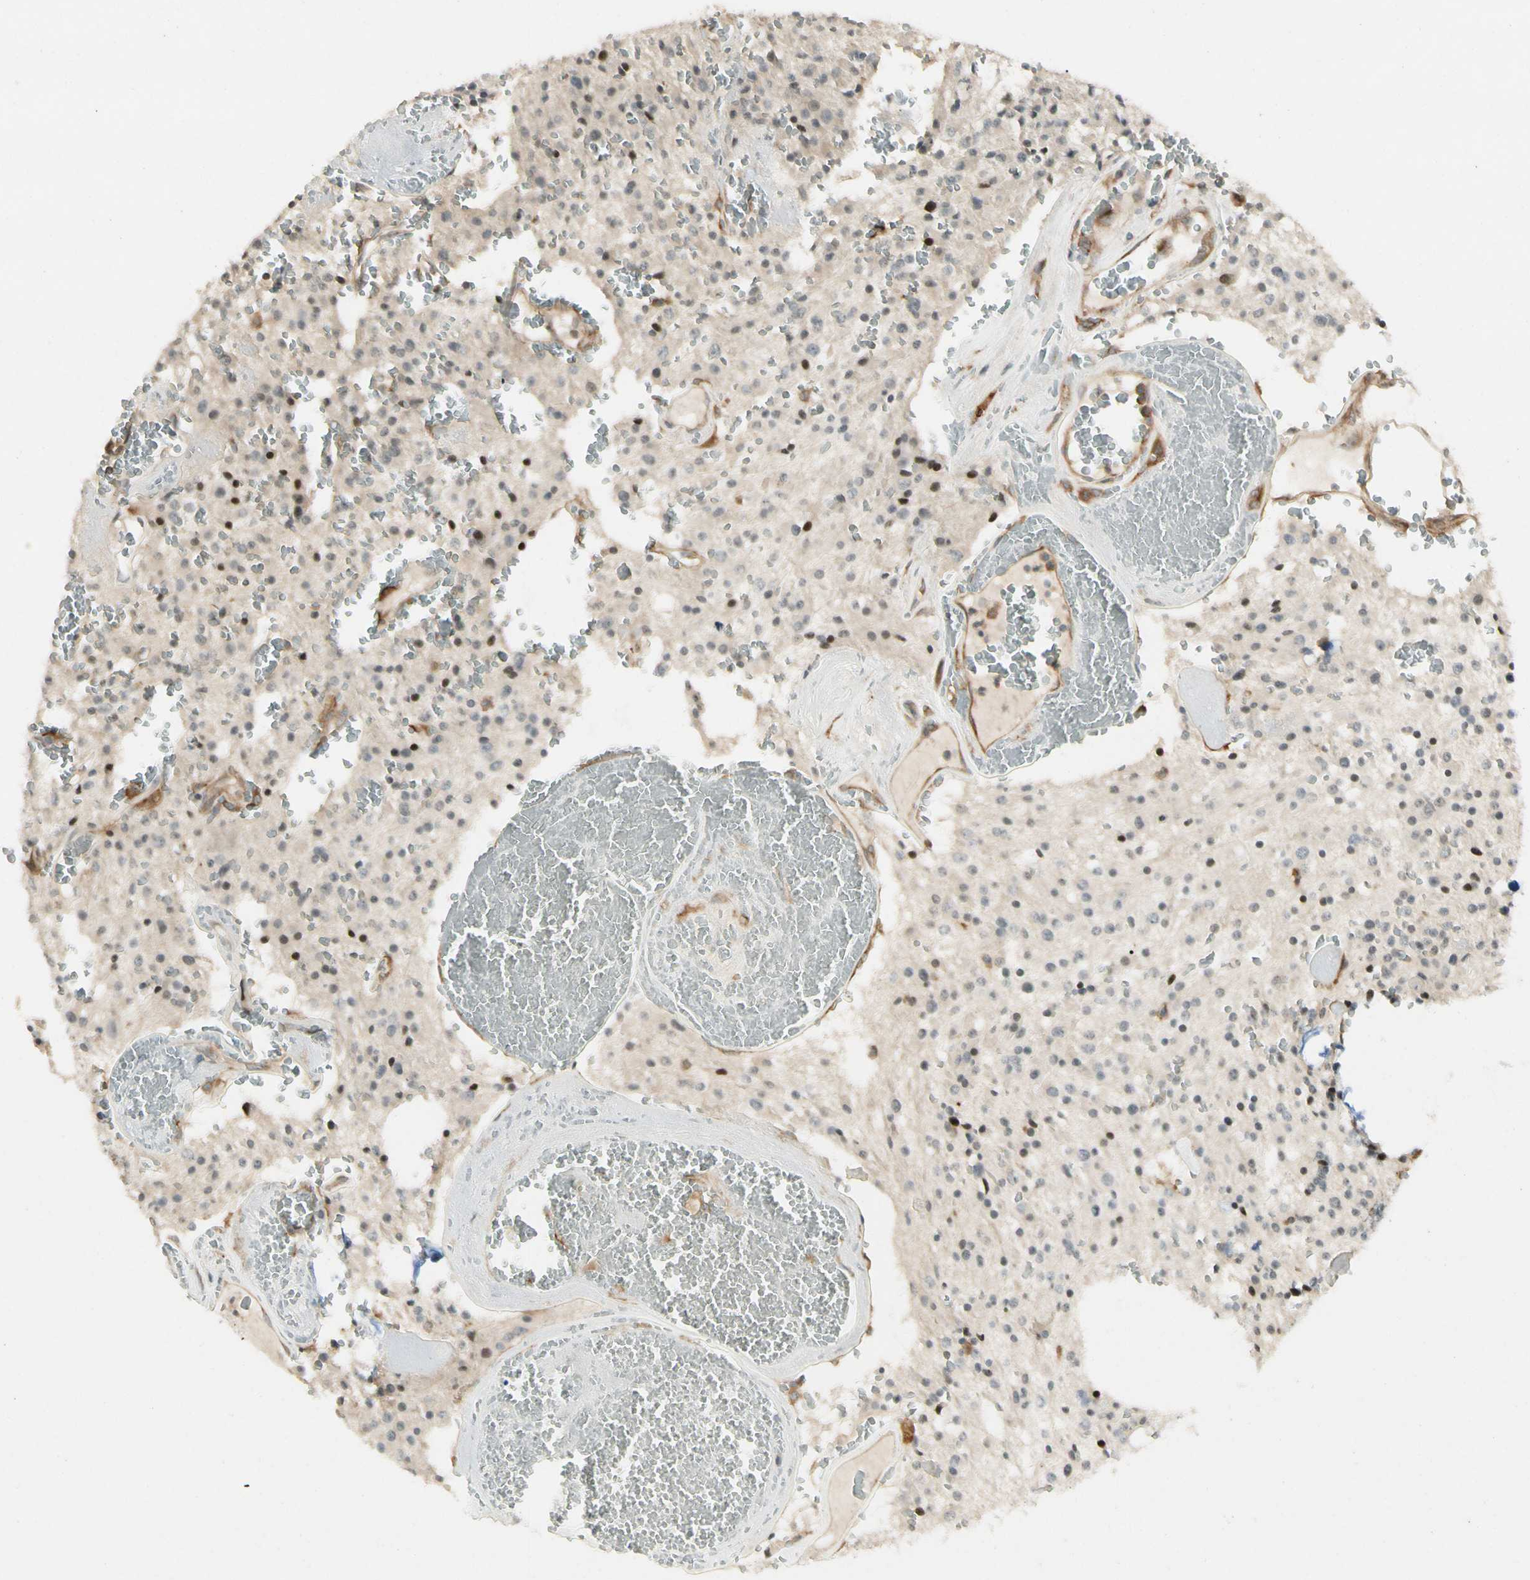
{"staining": {"intensity": "strong", "quantity": "<25%", "location": "nuclear"}, "tissue": "glioma", "cell_type": "Tumor cells", "image_type": "cancer", "snomed": [{"axis": "morphology", "description": "Glioma, malignant, Low grade"}, {"axis": "topography", "description": "Brain"}], "caption": "A micrograph of human glioma stained for a protein displays strong nuclear brown staining in tumor cells.", "gene": "FNDC3B", "patient": {"sex": "male", "age": 58}}